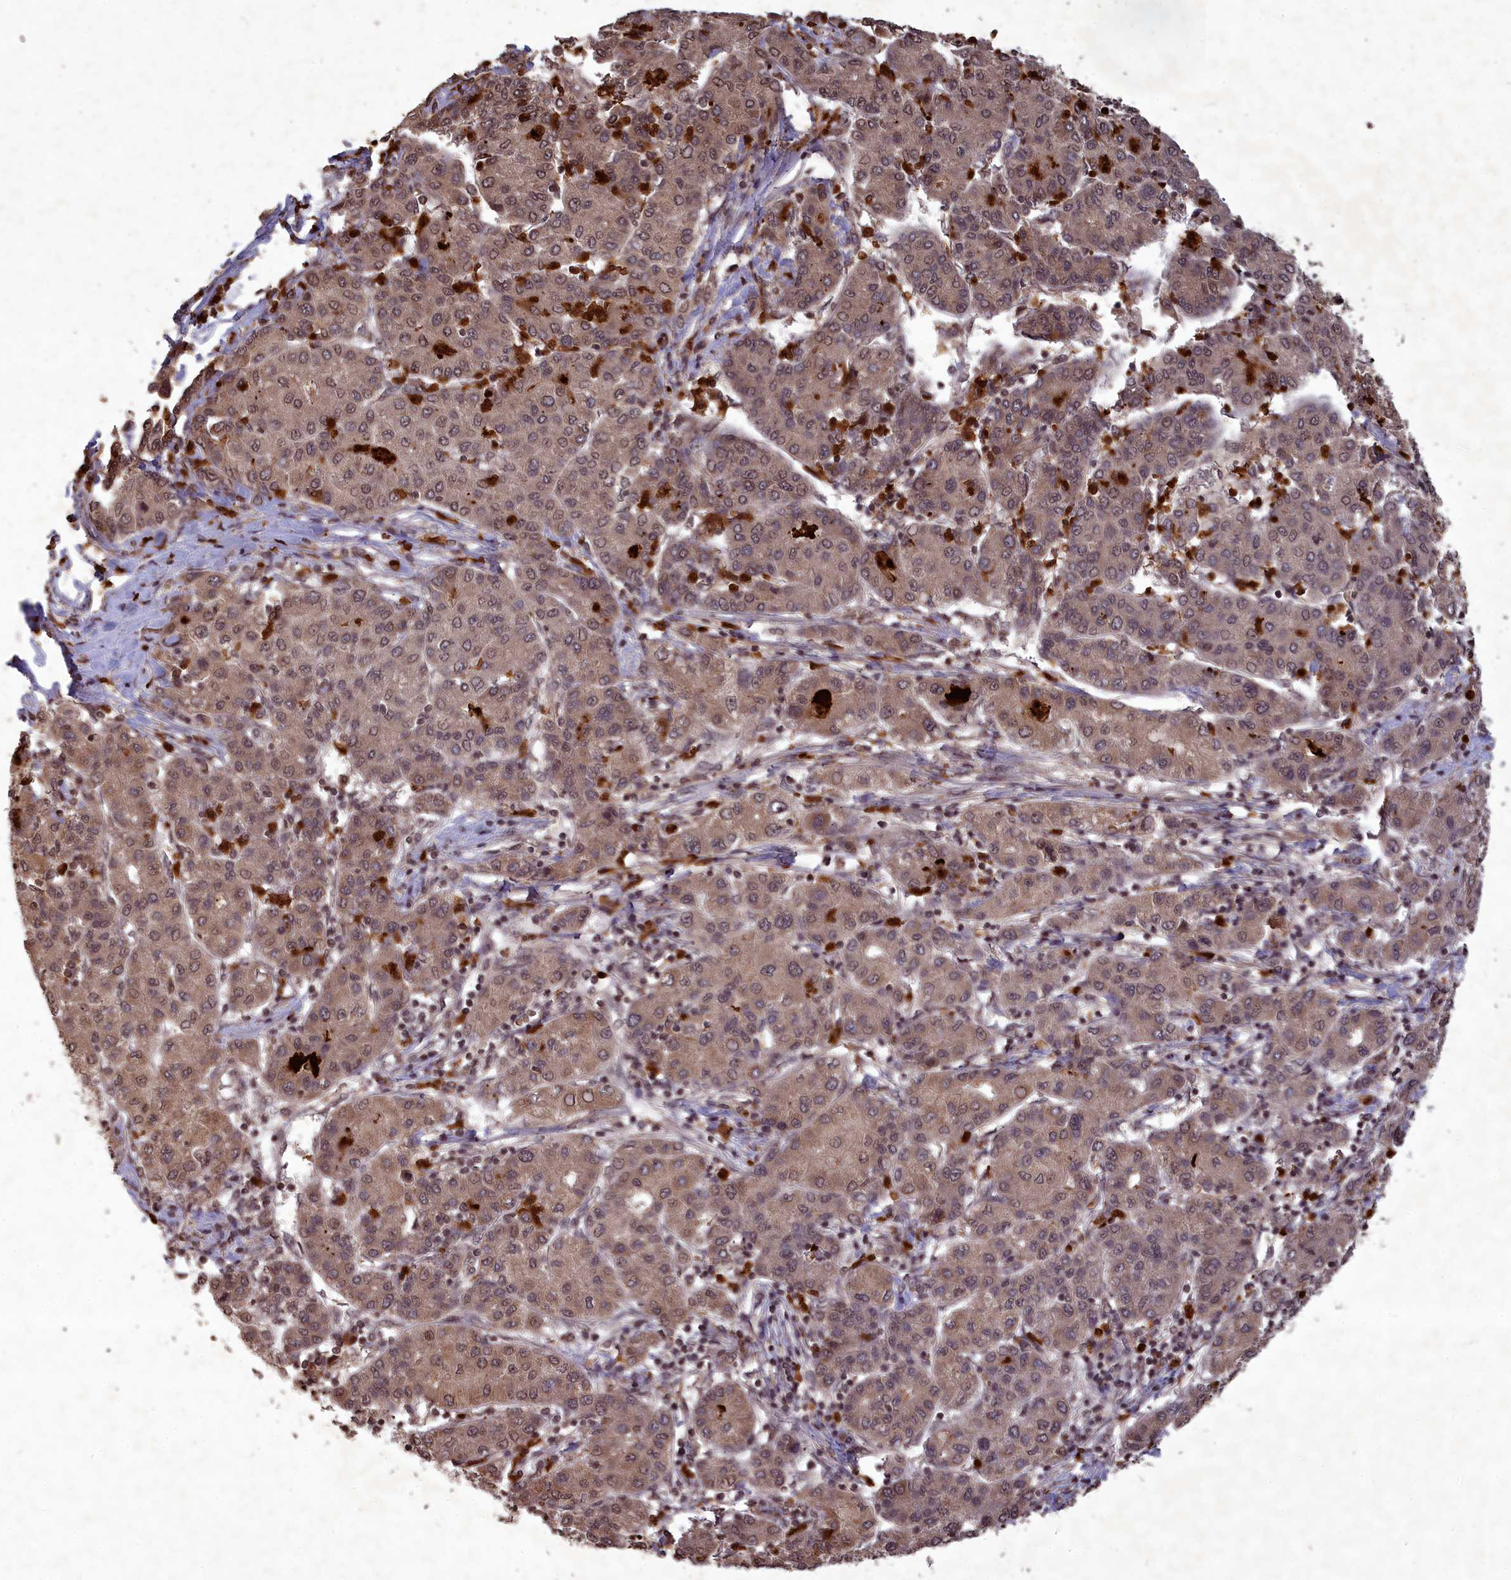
{"staining": {"intensity": "weak", "quantity": ">75%", "location": "cytoplasmic/membranous,nuclear"}, "tissue": "liver cancer", "cell_type": "Tumor cells", "image_type": "cancer", "snomed": [{"axis": "morphology", "description": "Carcinoma, Hepatocellular, NOS"}, {"axis": "topography", "description": "Liver"}], "caption": "Liver cancer stained with DAB (3,3'-diaminobenzidine) IHC reveals low levels of weak cytoplasmic/membranous and nuclear expression in approximately >75% of tumor cells. (Stains: DAB in brown, nuclei in blue, Microscopy: brightfield microscopy at high magnification).", "gene": "SRMS", "patient": {"sex": "male", "age": 65}}